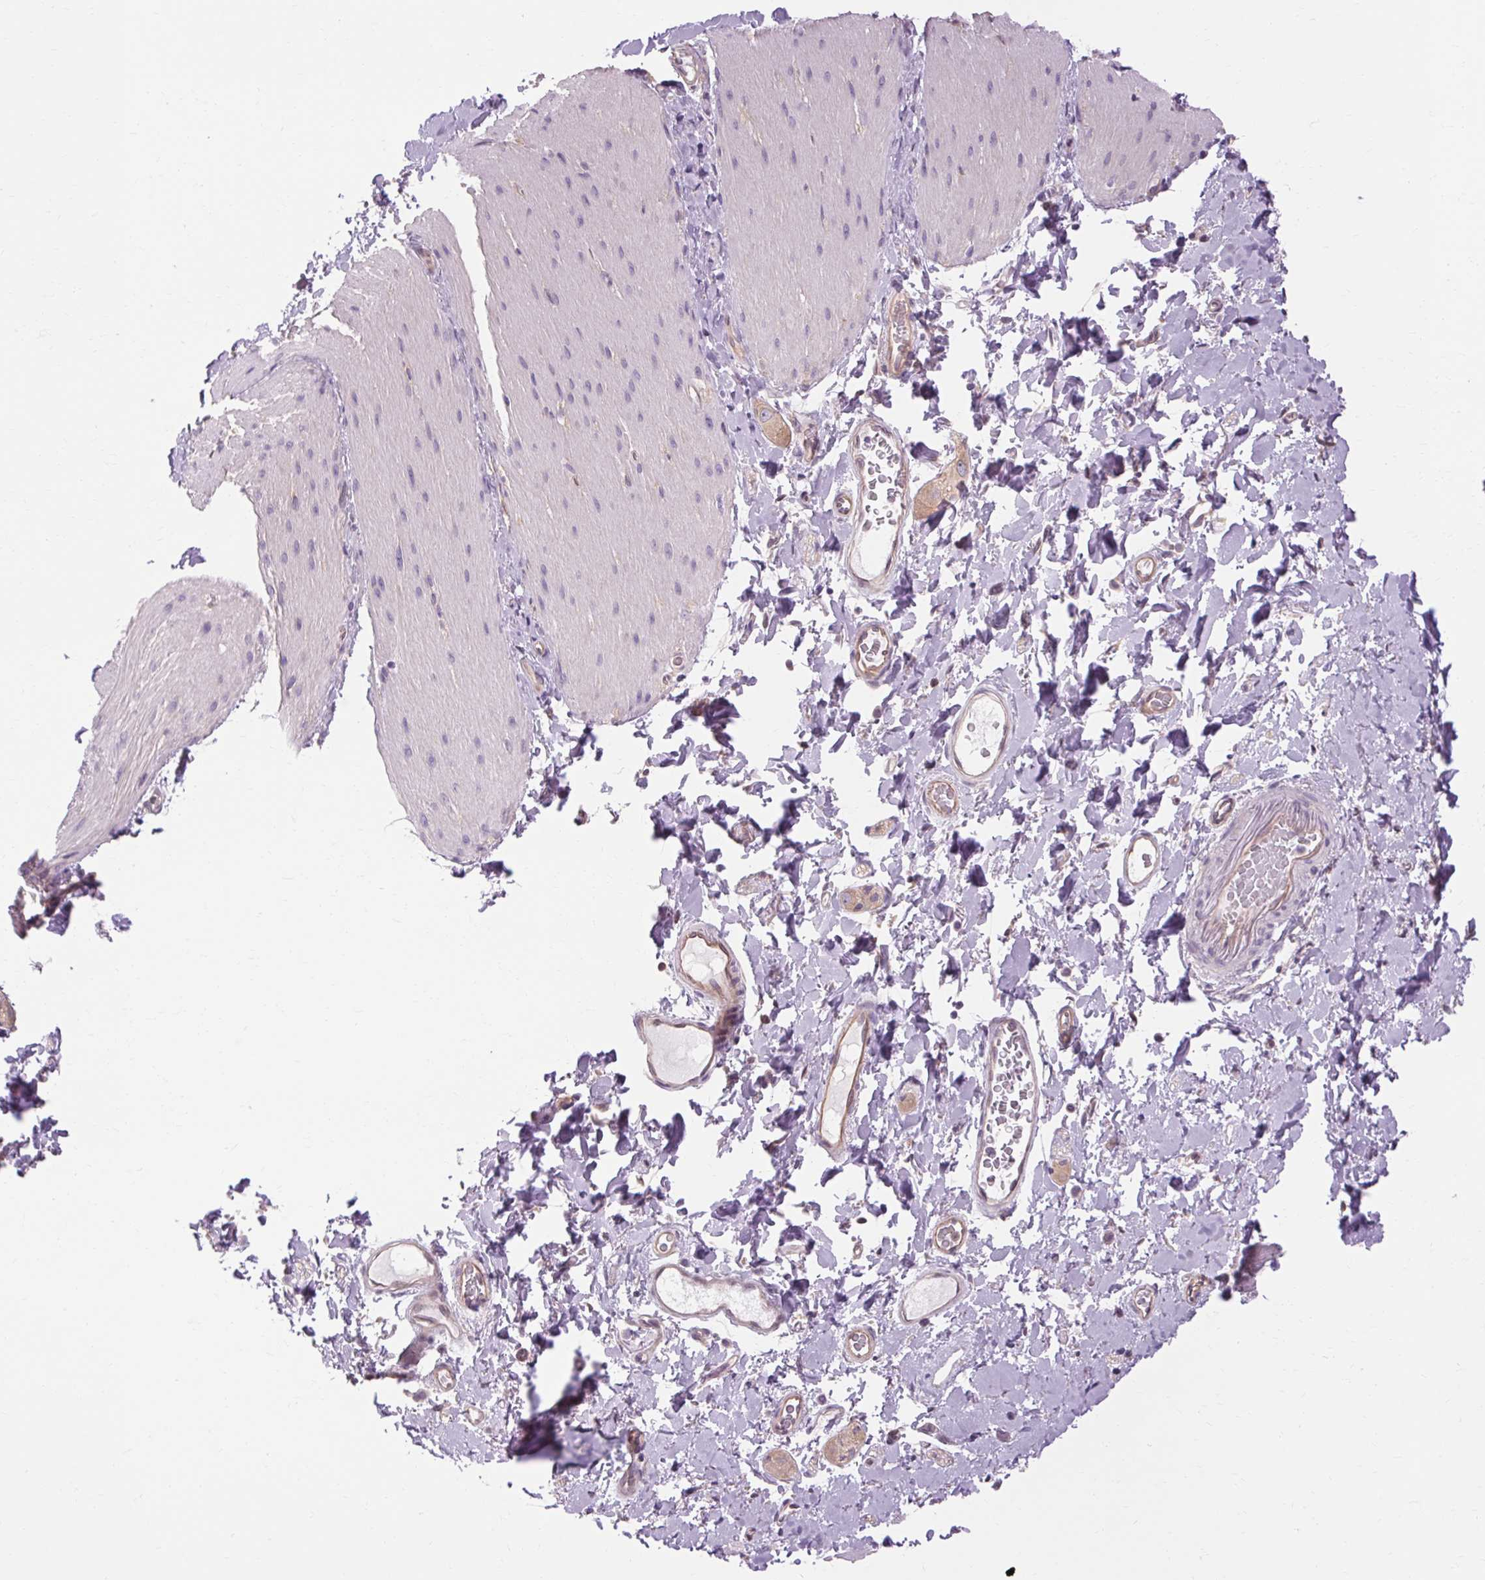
{"staining": {"intensity": "negative", "quantity": "none", "location": "none"}, "tissue": "smooth muscle", "cell_type": "Smooth muscle cells", "image_type": "normal", "snomed": [{"axis": "morphology", "description": "Normal tissue, NOS"}, {"axis": "topography", "description": "Smooth muscle"}, {"axis": "topography", "description": "Colon"}], "caption": "A histopathology image of smooth muscle stained for a protein displays no brown staining in smooth muscle cells.", "gene": "TM6SF1", "patient": {"sex": "male", "age": 73}}